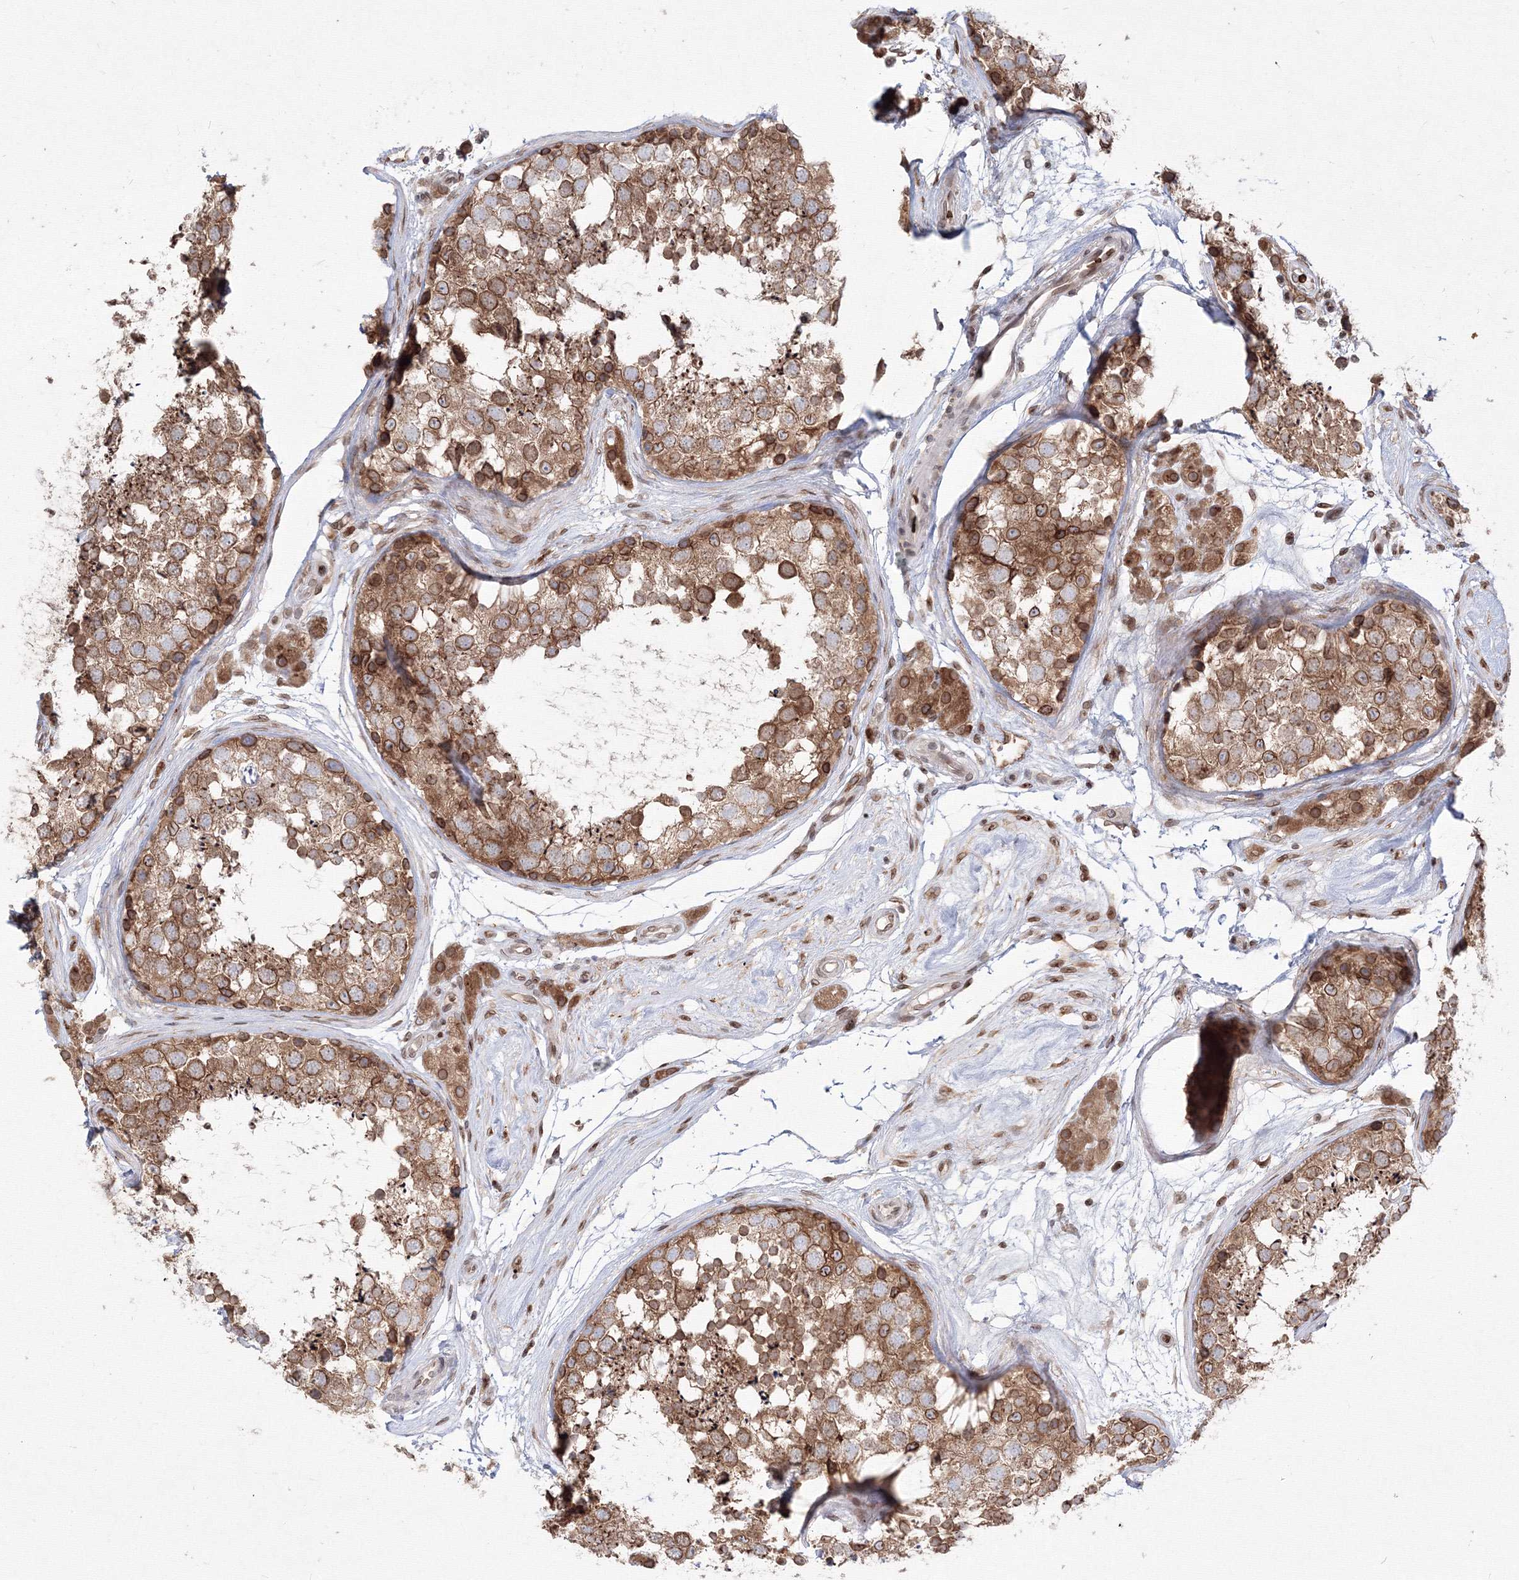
{"staining": {"intensity": "moderate", "quantity": ">75%", "location": "cytoplasmic/membranous"}, "tissue": "testis", "cell_type": "Cells in seminiferous ducts", "image_type": "normal", "snomed": [{"axis": "morphology", "description": "Normal tissue, NOS"}, {"axis": "topography", "description": "Testis"}], "caption": "IHC photomicrograph of normal human testis stained for a protein (brown), which displays medium levels of moderate cytoplasmic/membranous positivity in approximately >75% of cells in seminiferous ducts.", "gene": "DNAJB2", "patient": {"sex": "male", "age": 56}}